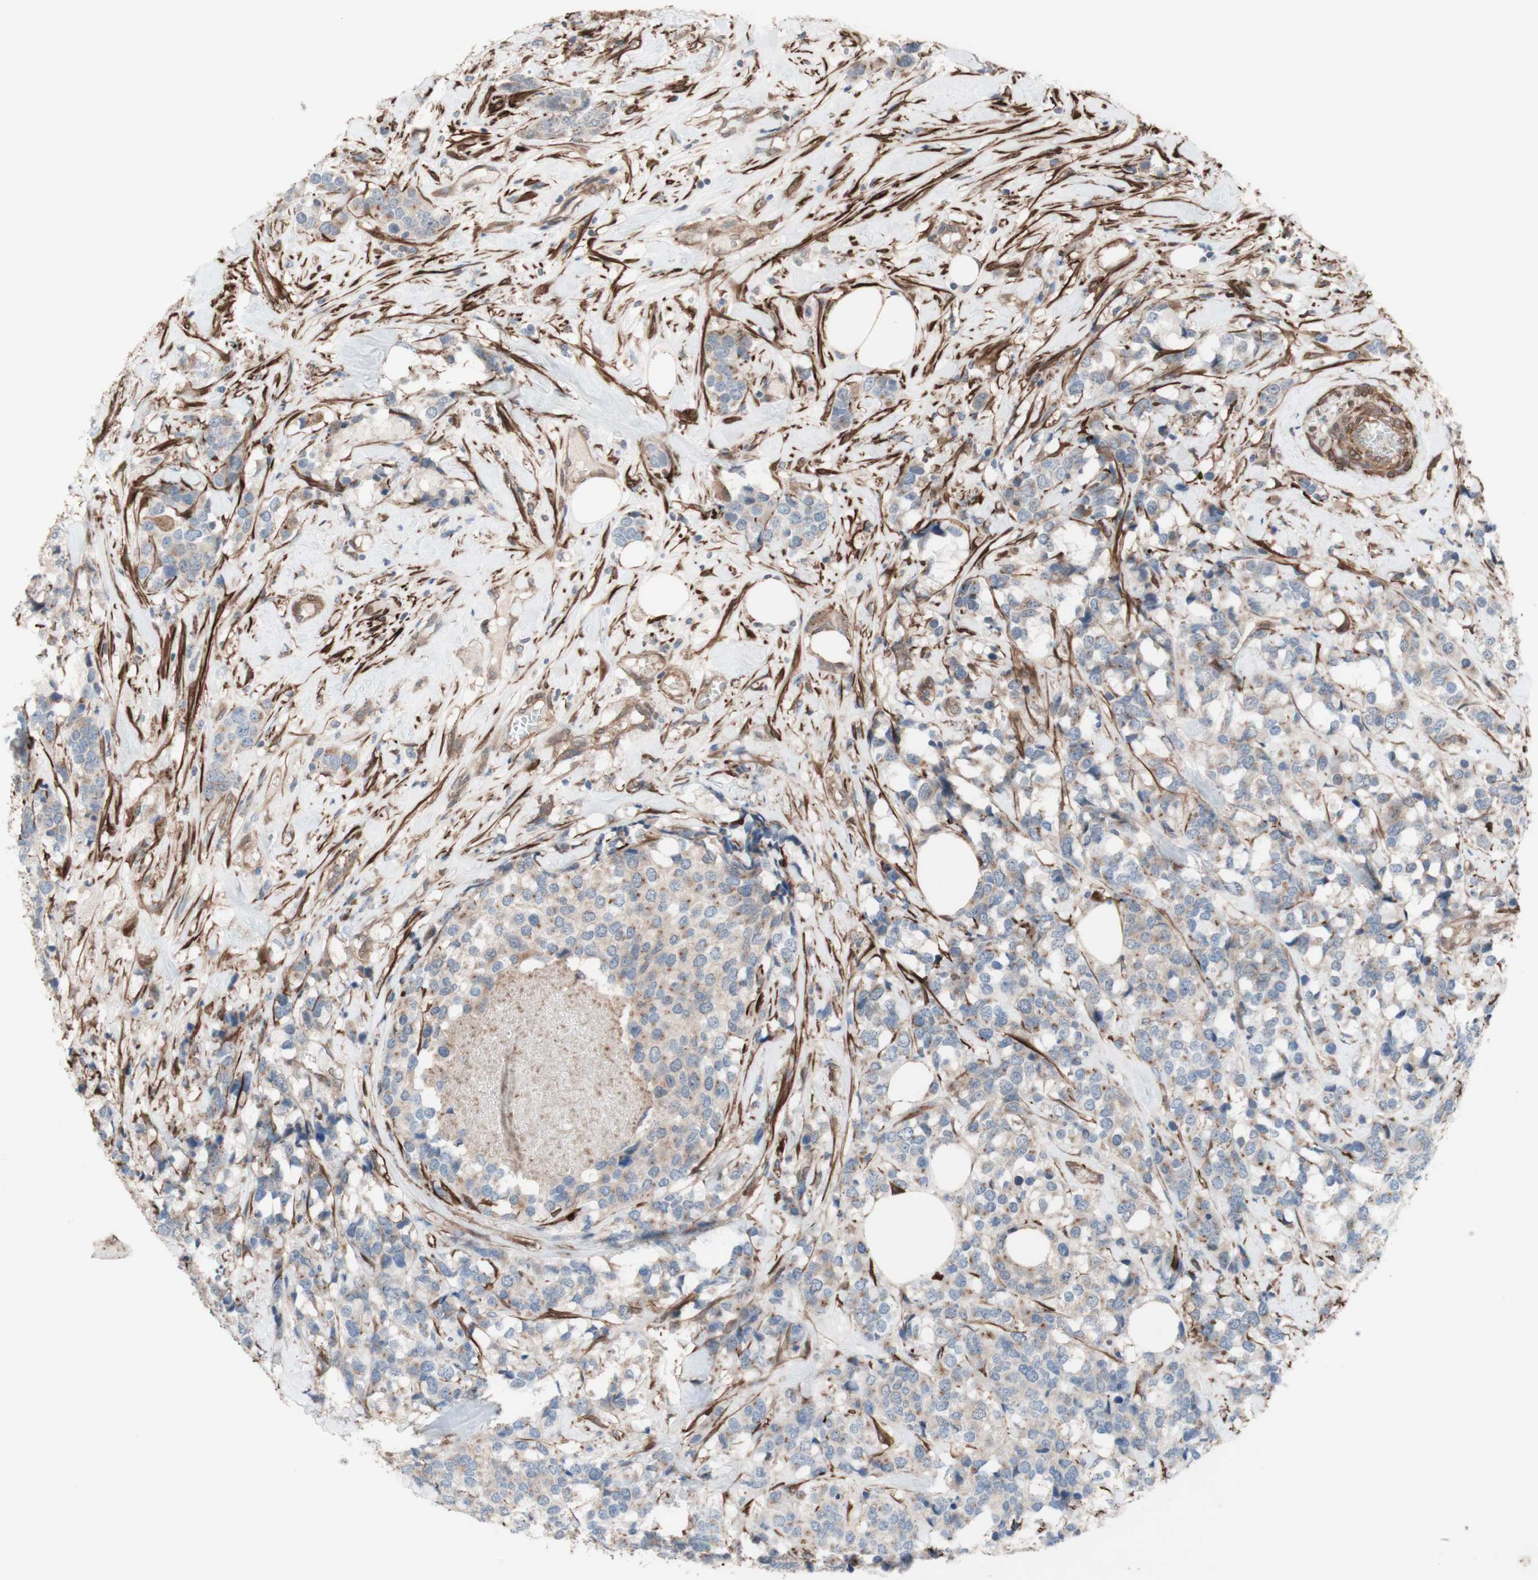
{"staining": {"intensity": "weak", "quantity": ">75%", "location": "cytoplasmic/membranous"}, "tissue": "breast cancer", "cell_type": "Tumor cells", "image_type": "cancer", "snomed": [{"axis": "morphology", "description": "Lobular carcinoma"}, {"axis": "topography", "description": "Breast"}], "caption": "Protein expression analysis of breast cancer (lobular carcinoma) demonstrates weak cytoplasmic/membranous positivity in about >75% of tumor cells.", "gene": "CNN3", "patient": {"sex": "female", "age": 59}}